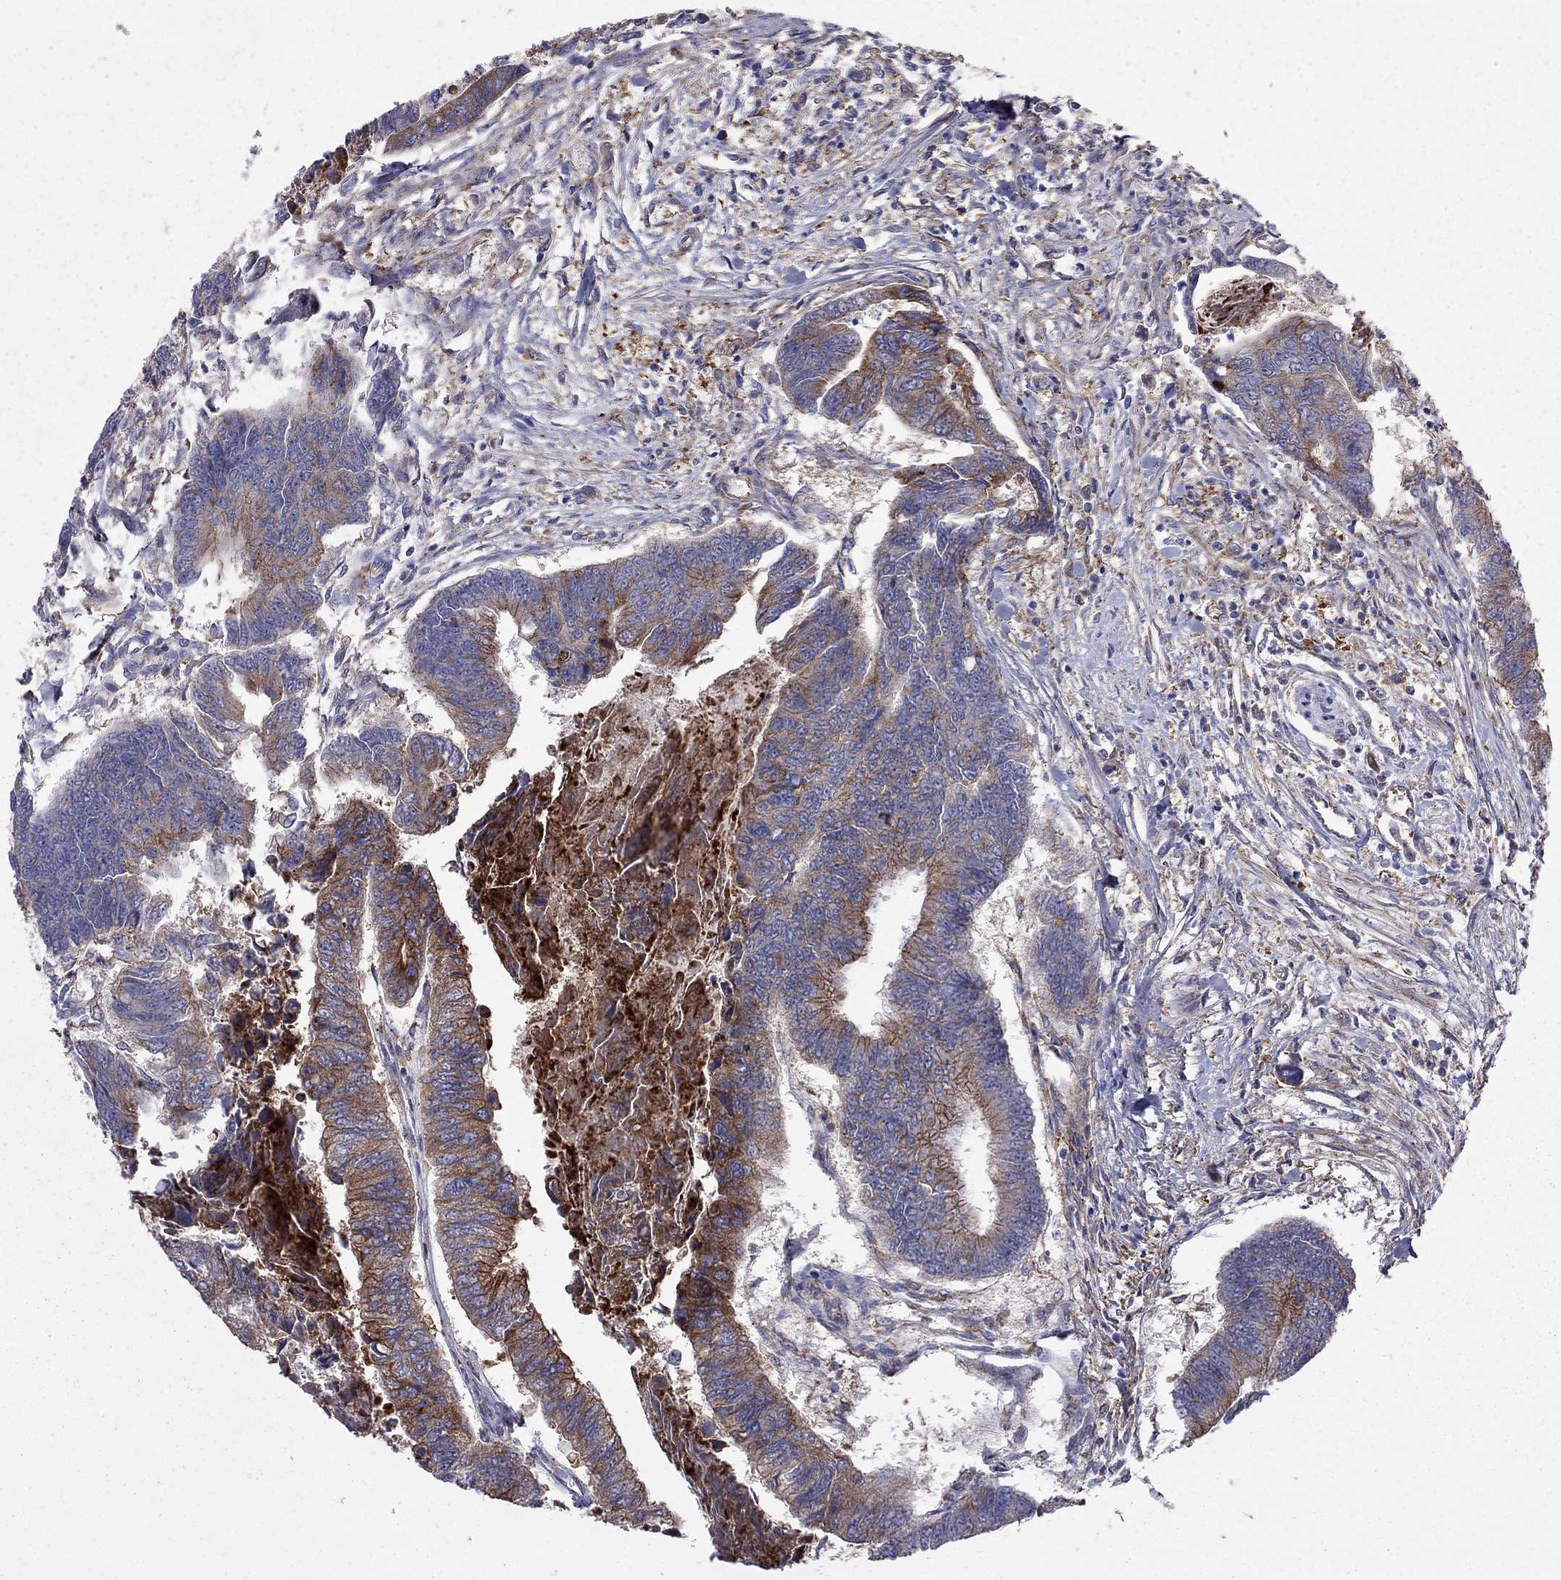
{"staining": {"intensity": "strong", "quantity": "<25%", "location": "cytoplasmic/membranous"}, "tissue": "colorectal cancer", "cell_type": "Tumor cells", "image_type": "cancer", "snomed": [{"axis": "morphology", "description": "Adenocarcinoma, NOS"}, {"axis": "topography", "description": "Colon"}], "caption": "Immunohistochemistry image of neoplastic tissue: adenocarcinoma (colorectal) stained using immunohistochemistry (IHC) shows medium levels of strong protein expression localized specifically in the cytoplasmic/membranous of tumor cells, appearing as a cytoplasmic/membranous brown color.", "gene": "EIF4E3", "patient": {"sex": "female", "age": 65}}